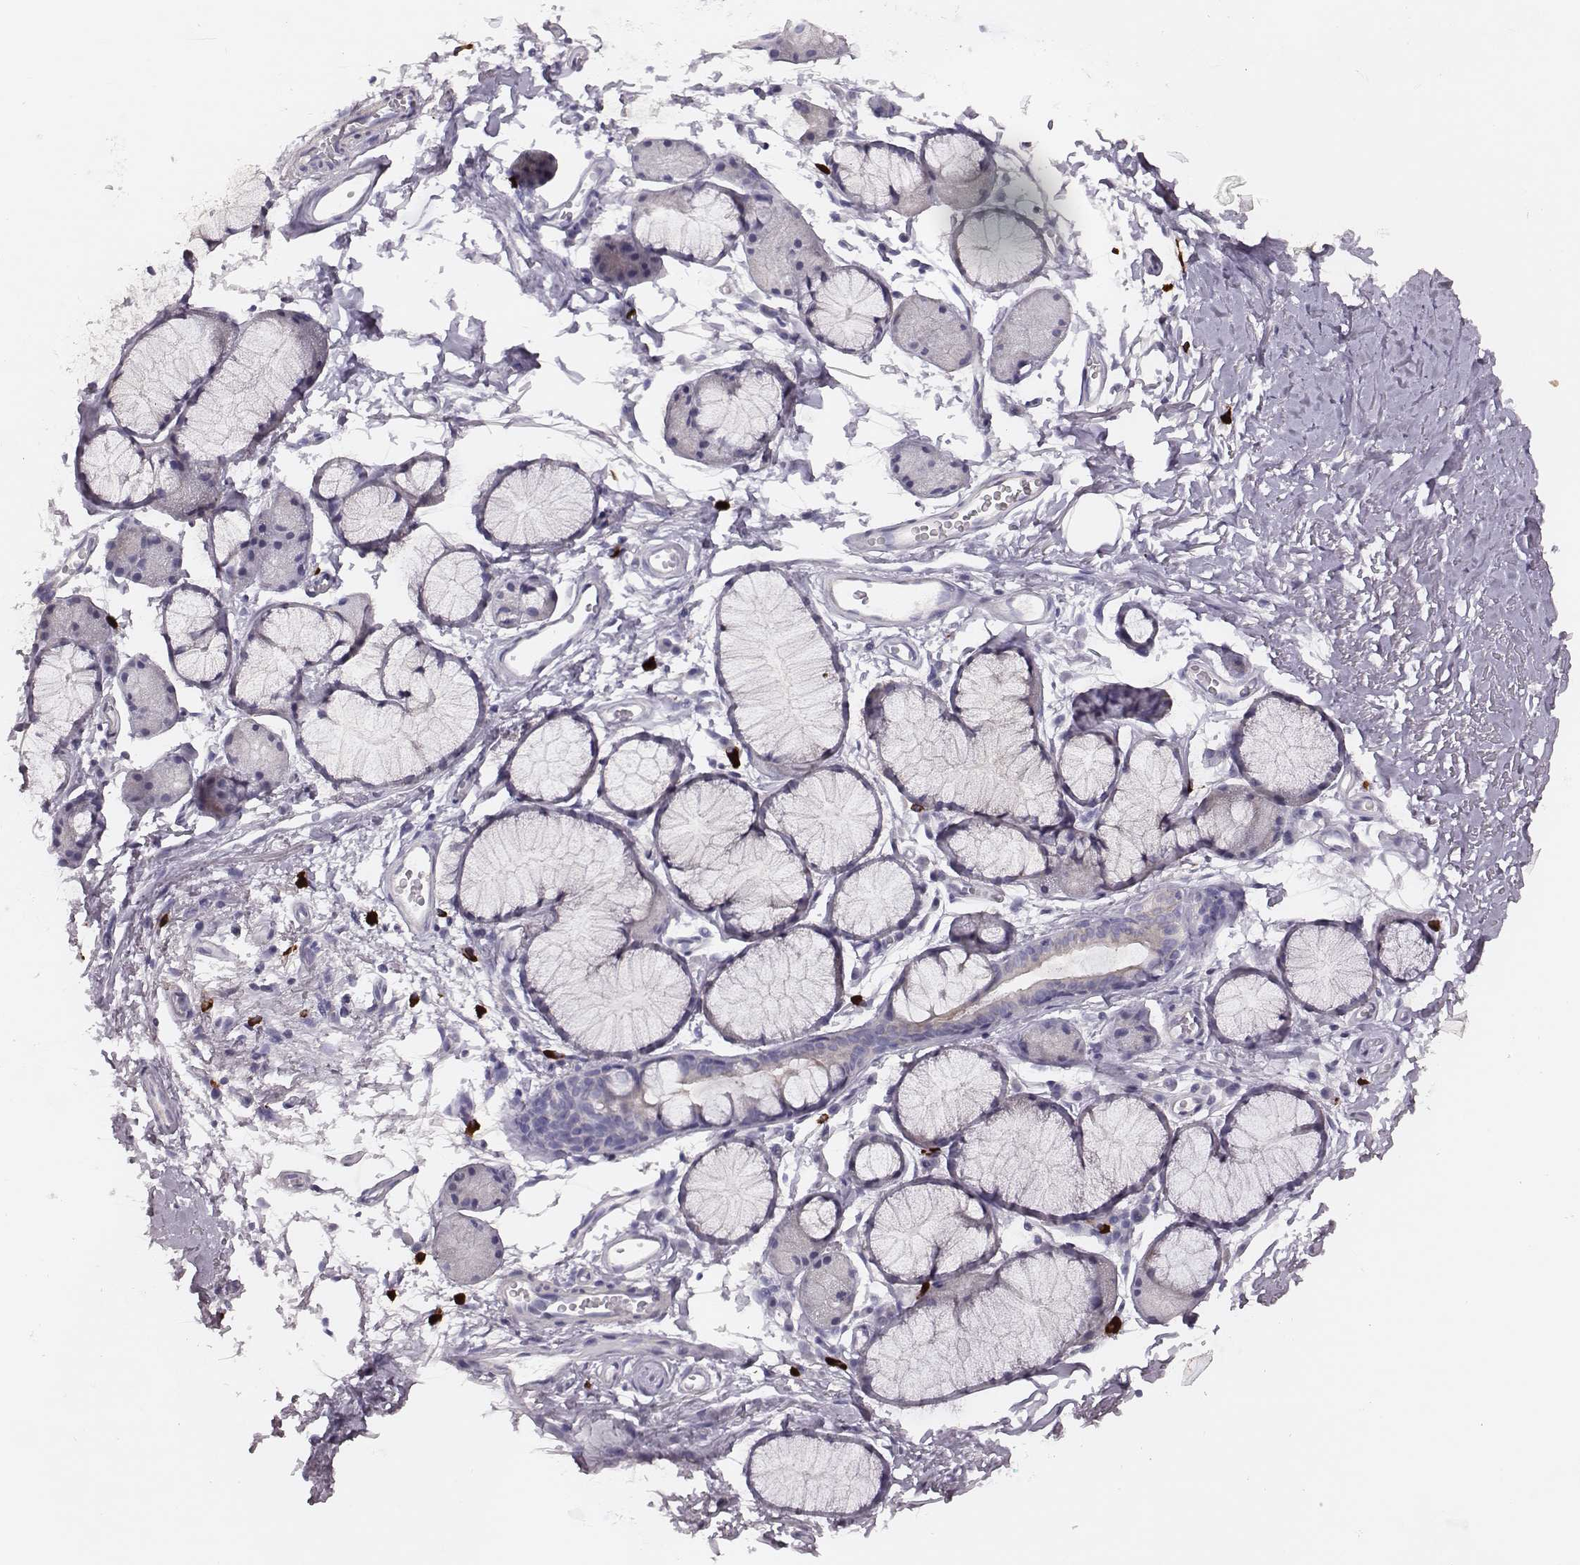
{"staining": {"intensity": "negative", "quantity": "none", "location": "none"}, "tissue": "soft tissue", "cell_type": "Fibroblasts", "image_type": "normal", "snomed": [{"axis": "morphology", "description": "Normal tissue, NOS"}, {"axis": "topography", "description": "Cartilage tissue"}, {"axis": "topography", "description": "Bronchus"}], "caption": "High power microscopy image of an IHC micrograph of normal soft tissue, revealing no significant expression in fibroblasts. Nuclei are stained in blue.", "gene": "P2RY10", "patient": {"sex": "female", "age": 79}}